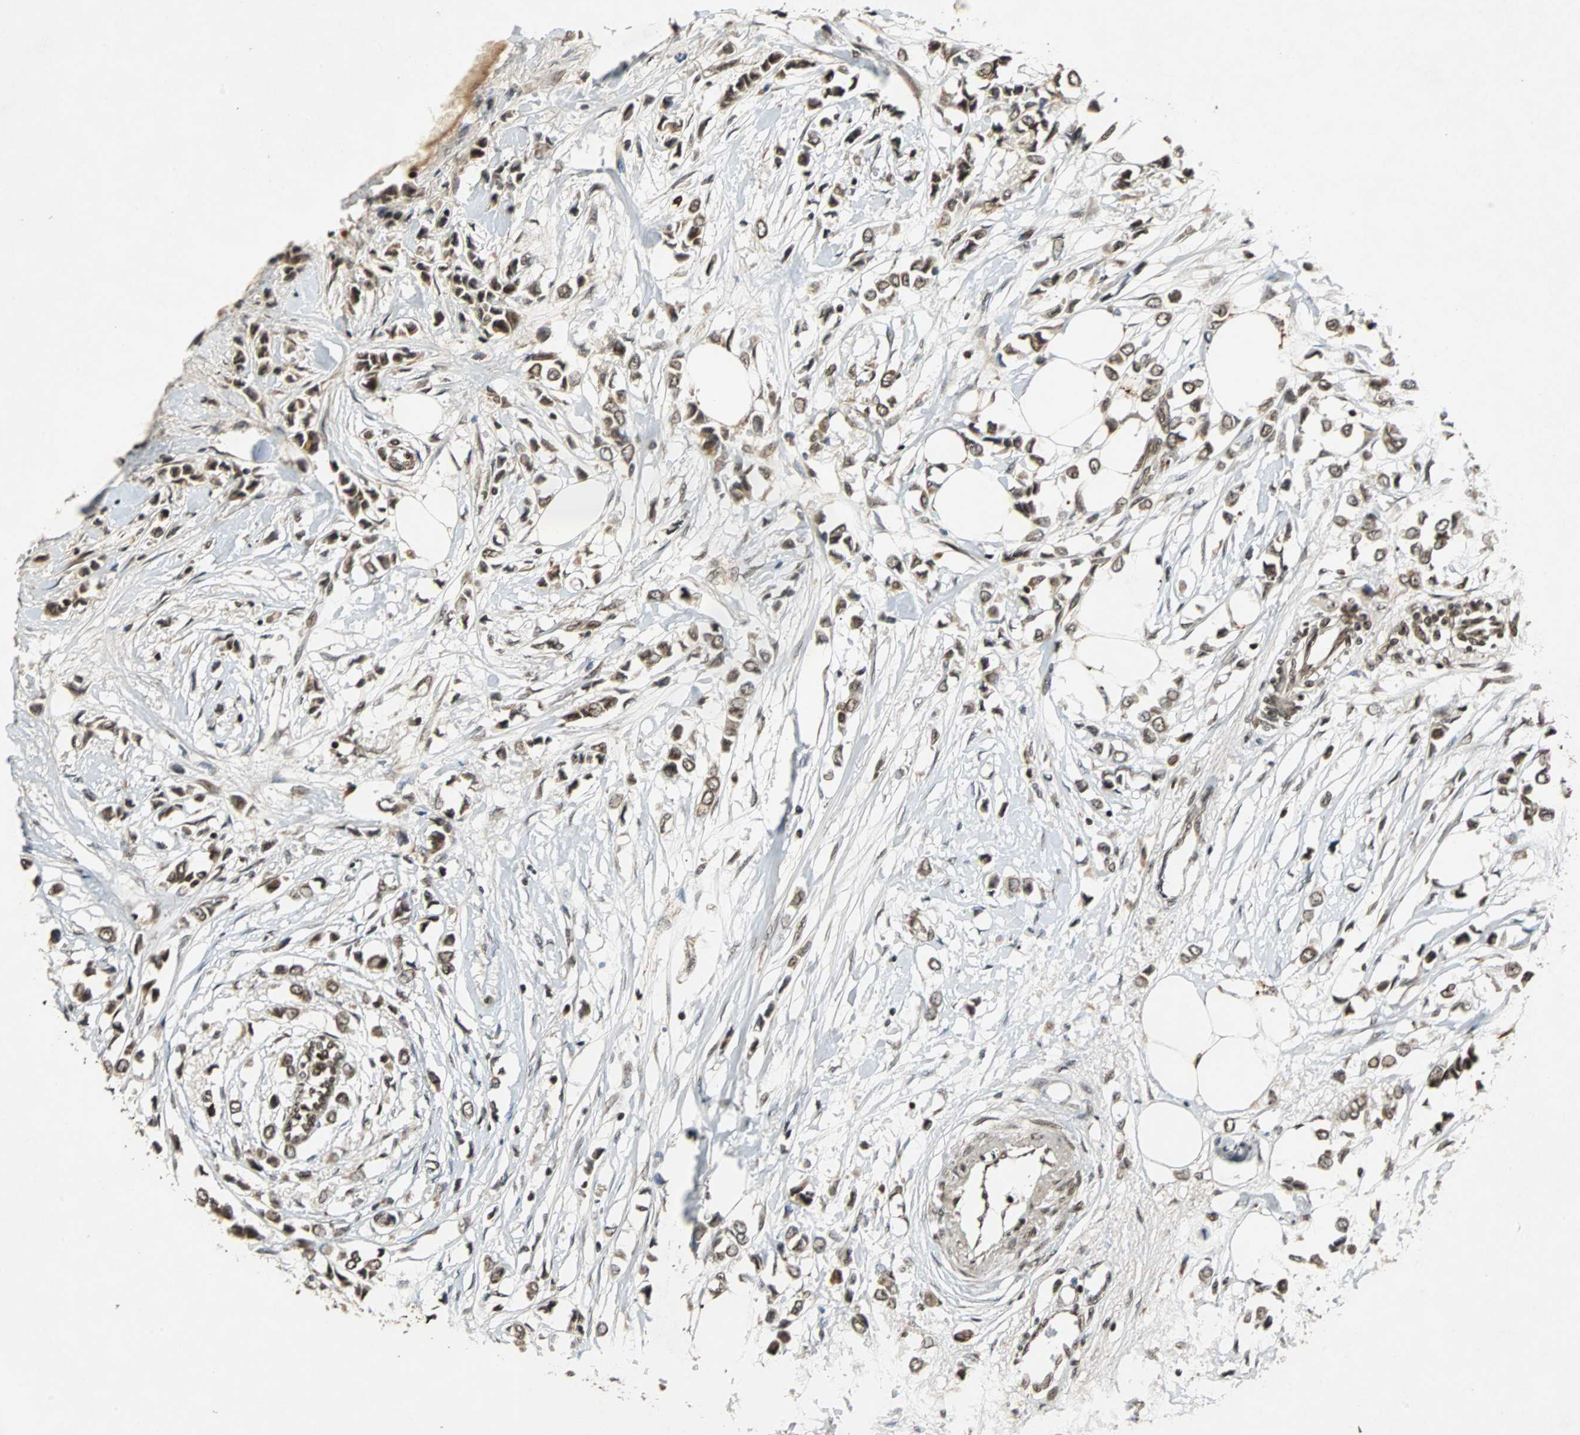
{"staining": {"intensity": "moderate", "quantity": ">75%", "location": "nuclear"}, "tissue": "breast cancer", "cell_type": "Tumor cells", "image_type": "cancer", "snomed": [{"axis": "morphology", "description": "Lobular carcinoma"}, {"axis": "topography", "description": "Breast"}], "caption": "An IHC image of neoplastic tissue is shown. Protein staining in brown shows moderate nuclear positivity in breast lobular carcinoma within tumor cells.", "gene": "TAF5", "patient": {"sex": "female", "age": 51}}